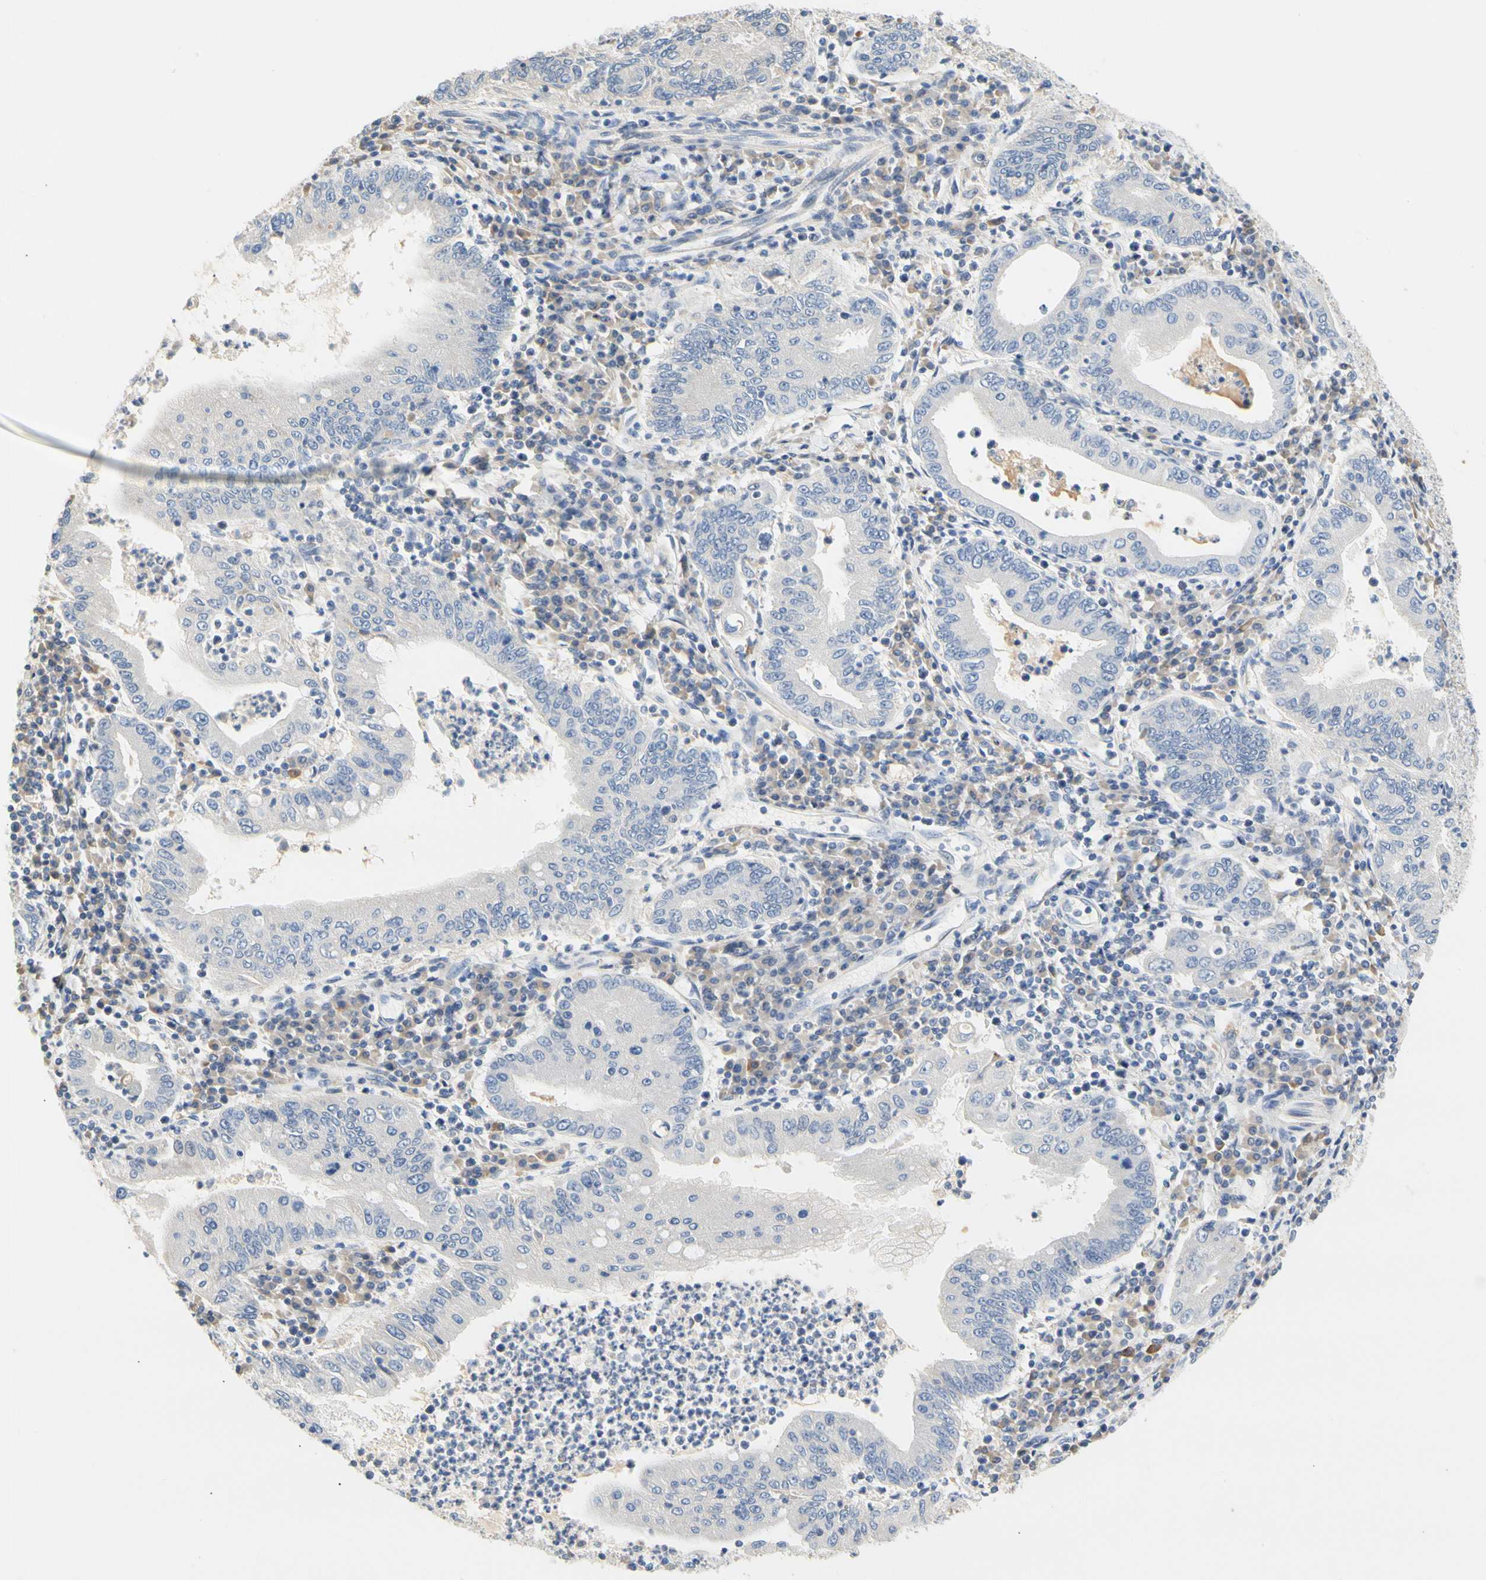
{"staining": {"intensity": "negative", "quantity": "none", "location": "none"}, "tissue": "stomach cancer", "cell_type": "Tumor cells", "image_type": "cancer", "snomed": [{"axis": "morphology", "description": "Normal tissue, NOS"}, {"axis": "morphology", "description": "Adenocarcinoma, NOS"}, {"axis": "topography", "description": "Esophagus"}, {"axis": "topography", "description": "Stomach, upper"}, {"axis": "topography", "description": "Peripheral nerve tissue"}], "caption": "A high-resolution micrograph shows immunohistochemistry staining of stomach cancer (adenocarcinoma), which shows no significant positivity in tumor cells. Brightfield microscopy of IHC stained with DAB (brown) and hematoxylin (blue), captured at high magnification.", "gene": "CCM2L", "patient": {"sex": "male", "age": 62}}